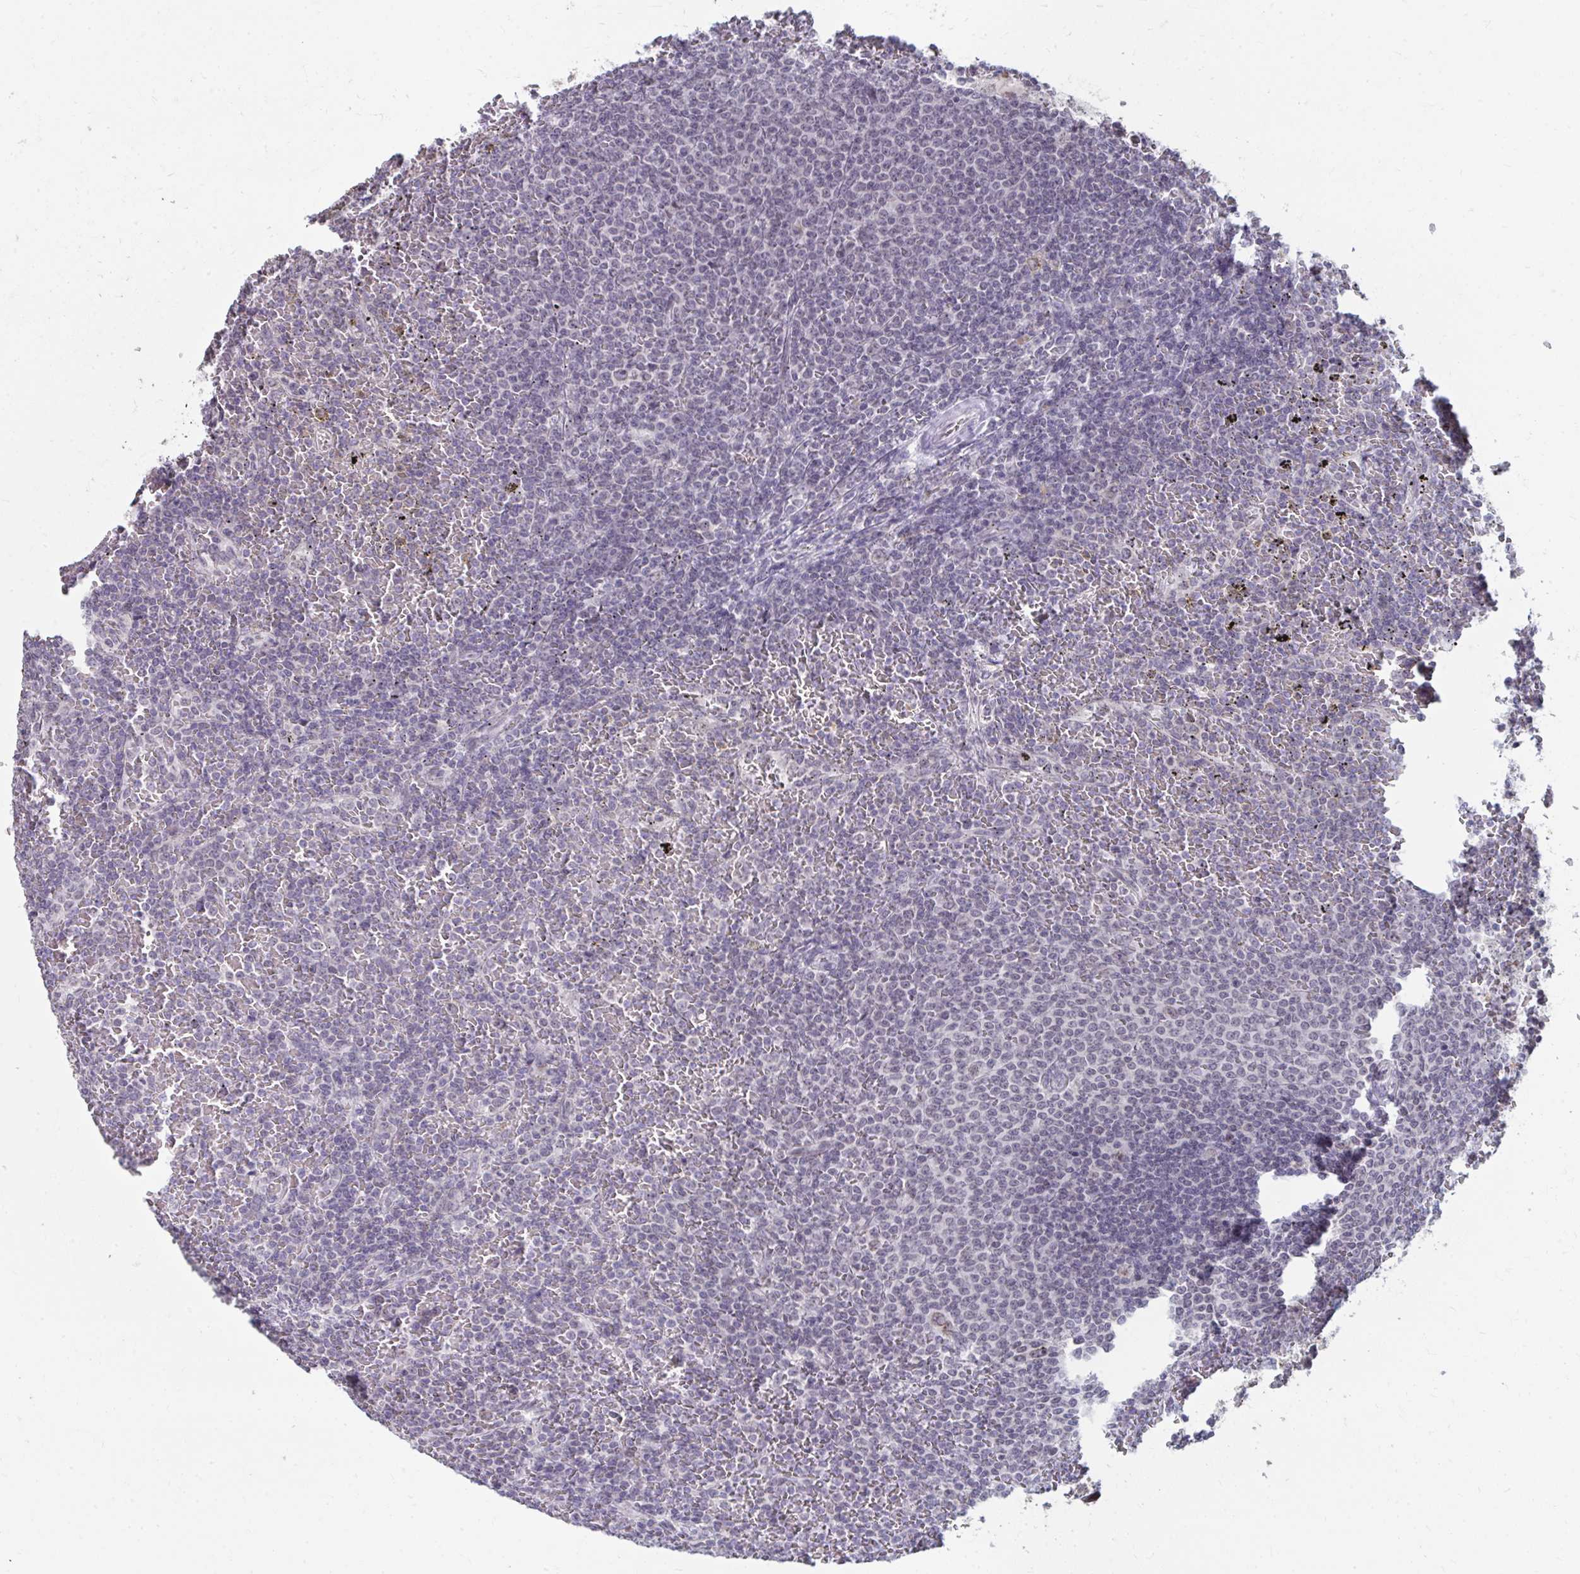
{"staining": {"intensity": "negative", "quantity": "none", "location": "none"}, "tissue": "lymphoma", "cell_type": "Tumor cells", "image_type": "cancer", "snomed": [{"axis": "morphology", "description": "Malignant lymphoma, non-Hodgkin's type, Low grade"}, {"axis": "topography", "description": "Spleen"}], "caption": "Immunohistochemical staining of human lymphoma displays no significant positivity in tumor cells. (Stains: DAB (3,3'-diaminobenzidine) IHC with hematoxylin counter stain, Microscopy: brightfield microscopy at high magnification).", "gene": "NUP133", "patient": {"sex": "female", "age": 77}}